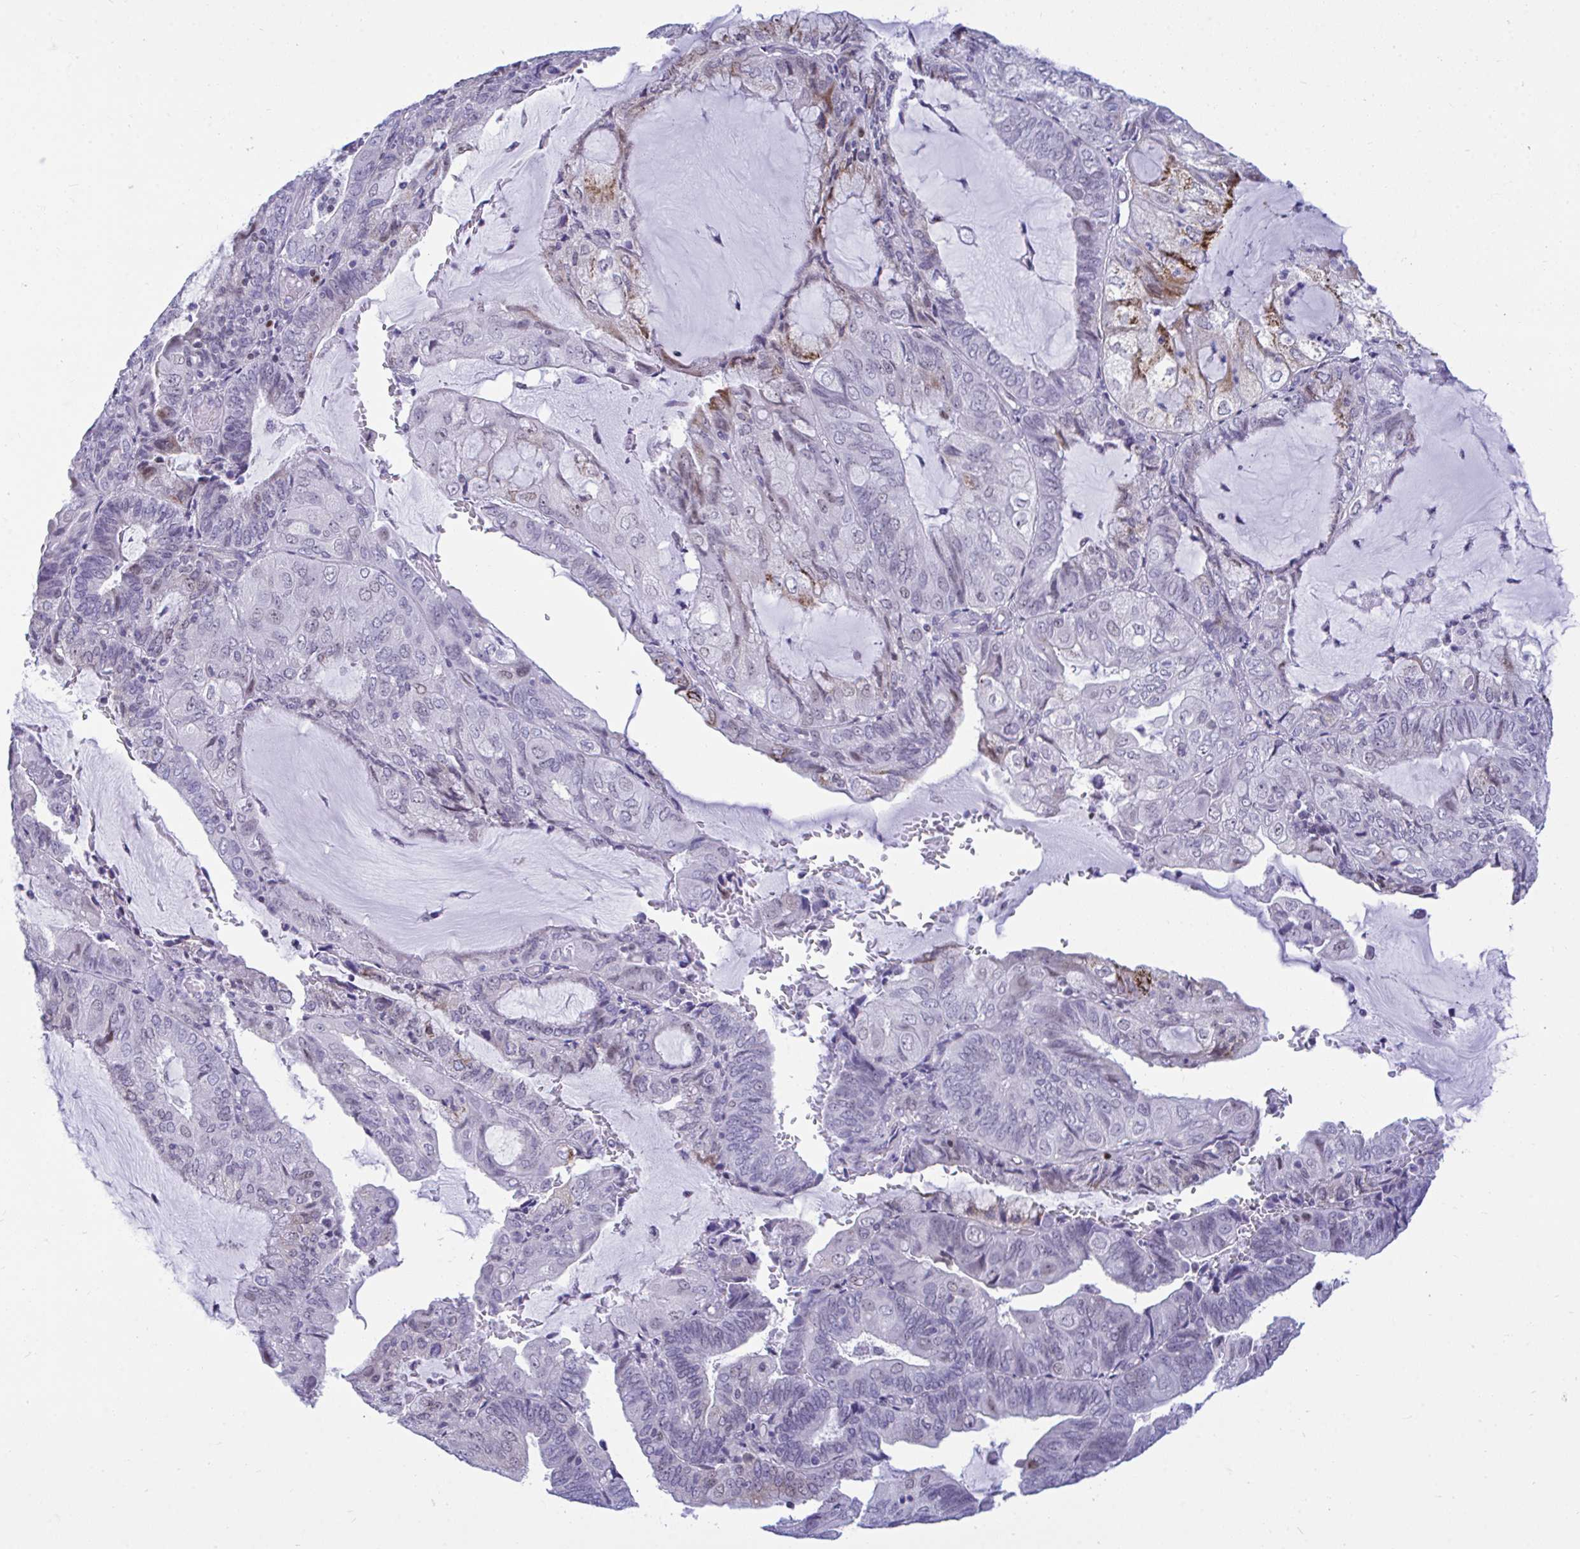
{"staining": {"intensity": "moderate", "quantity": "<25%", "location": "cytoplasmic/membranous"}, "tissue": "endometrial cancer", "cell_type": "Tumor cells", "image_type": "cancer", "snomed": [{"axis": "morphology", "description": "Adenocarcinoma, NOS"}, {"axis": "topography", "description": "Endometrium"}], "caption": "Brown immunohistochemical staining in adenocarcinoma (endometrial) reveals moderate cytoplasmic/membranous positivity in about <25% of tumor cells.", "gene": "SLC25A51", "patient": {"sex": "female", "age": 81}}